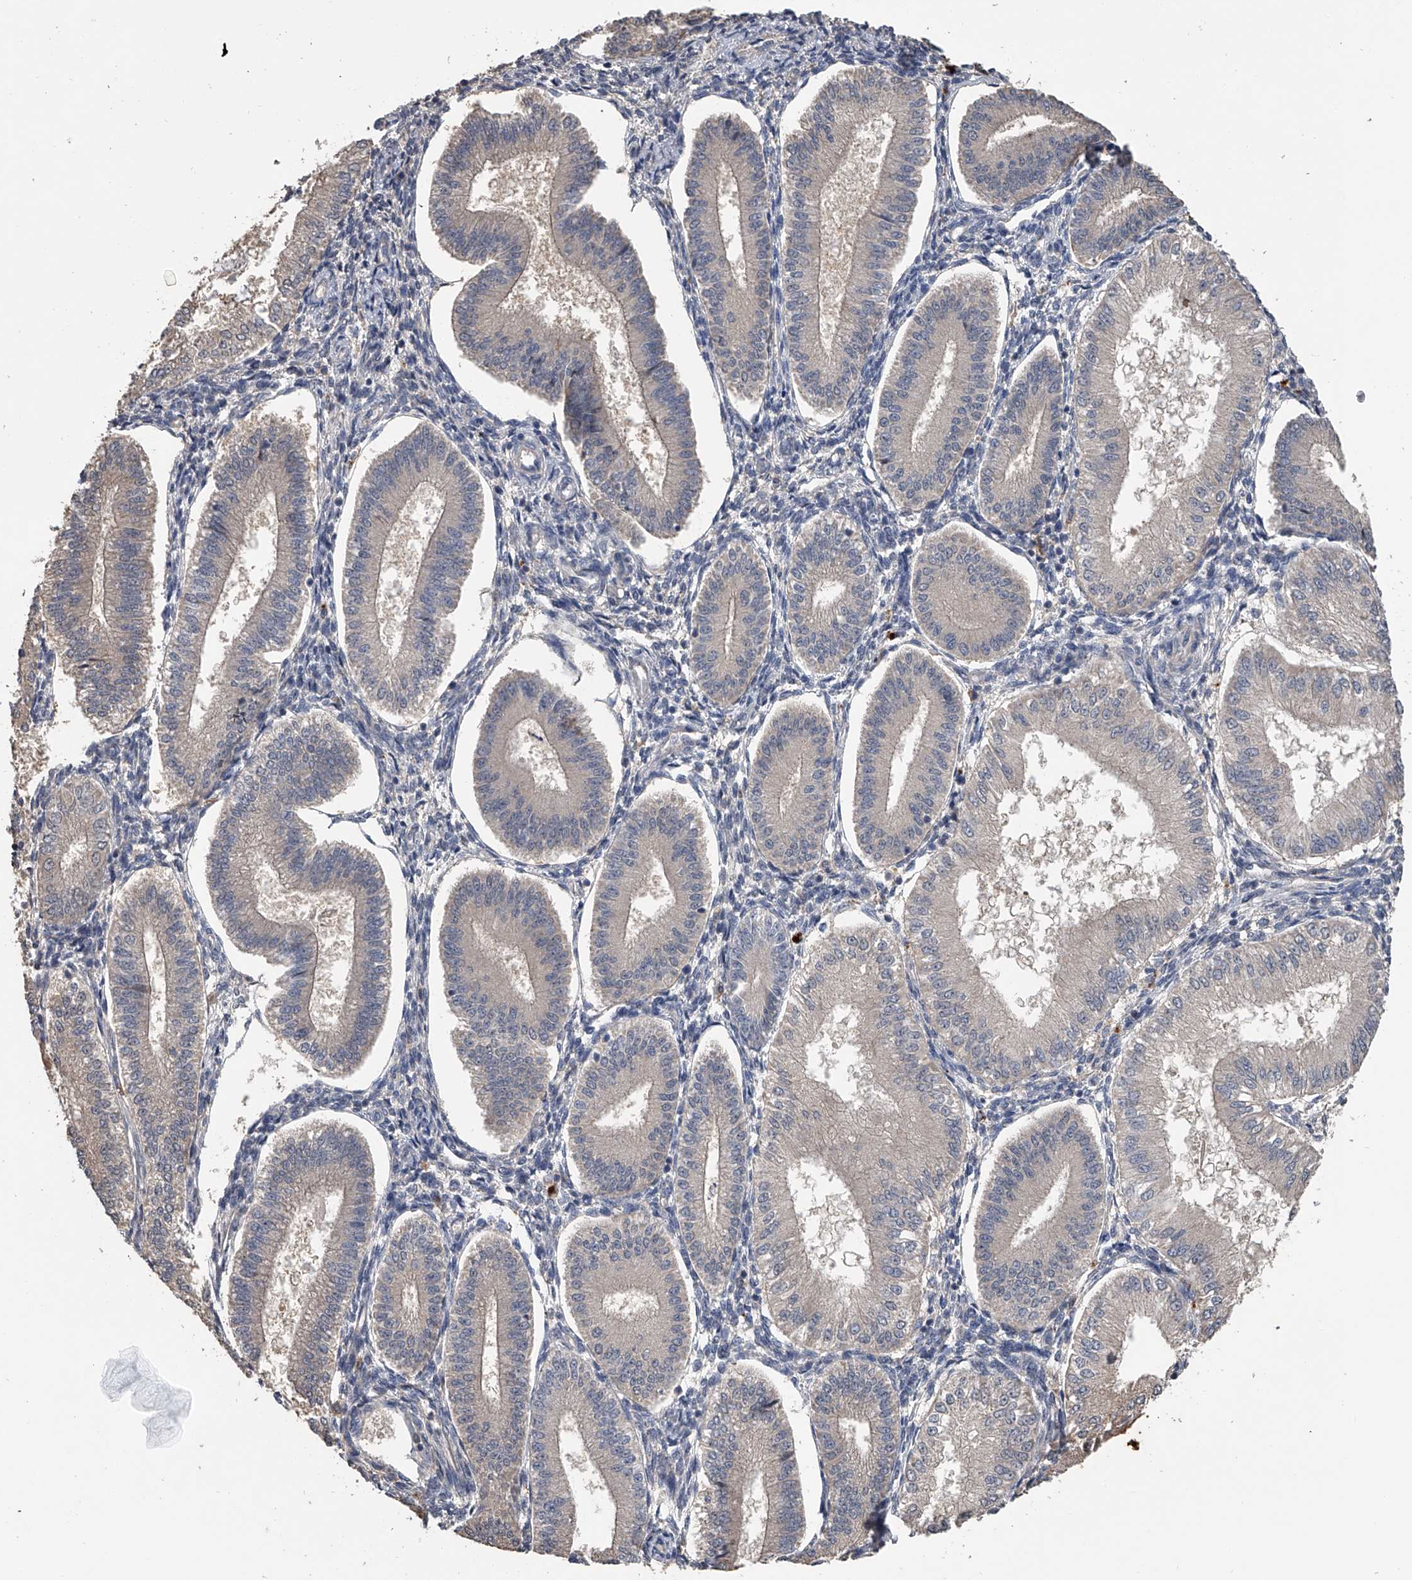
{"staining": {"intensity": "negative", "quantity": "none", "location": "none"}, "tissue": "endometrium", "cell_type": "Cells in endometrial stroma", "image_type": "normal", "snomed": [{"axis": "morphology", "description": "Normal tissue, NOS"}, {"axis": "topography", "description": "Endometrium"}], "caption": "A photomicrograph of human endometrium is negative for staining in cells in endometrial stroma. (Immunohistochemistry (ihc), brightfield microscopy, high magnification).", "gene": "DOCK9", "patient": {"sex": "female", "age": 39}}